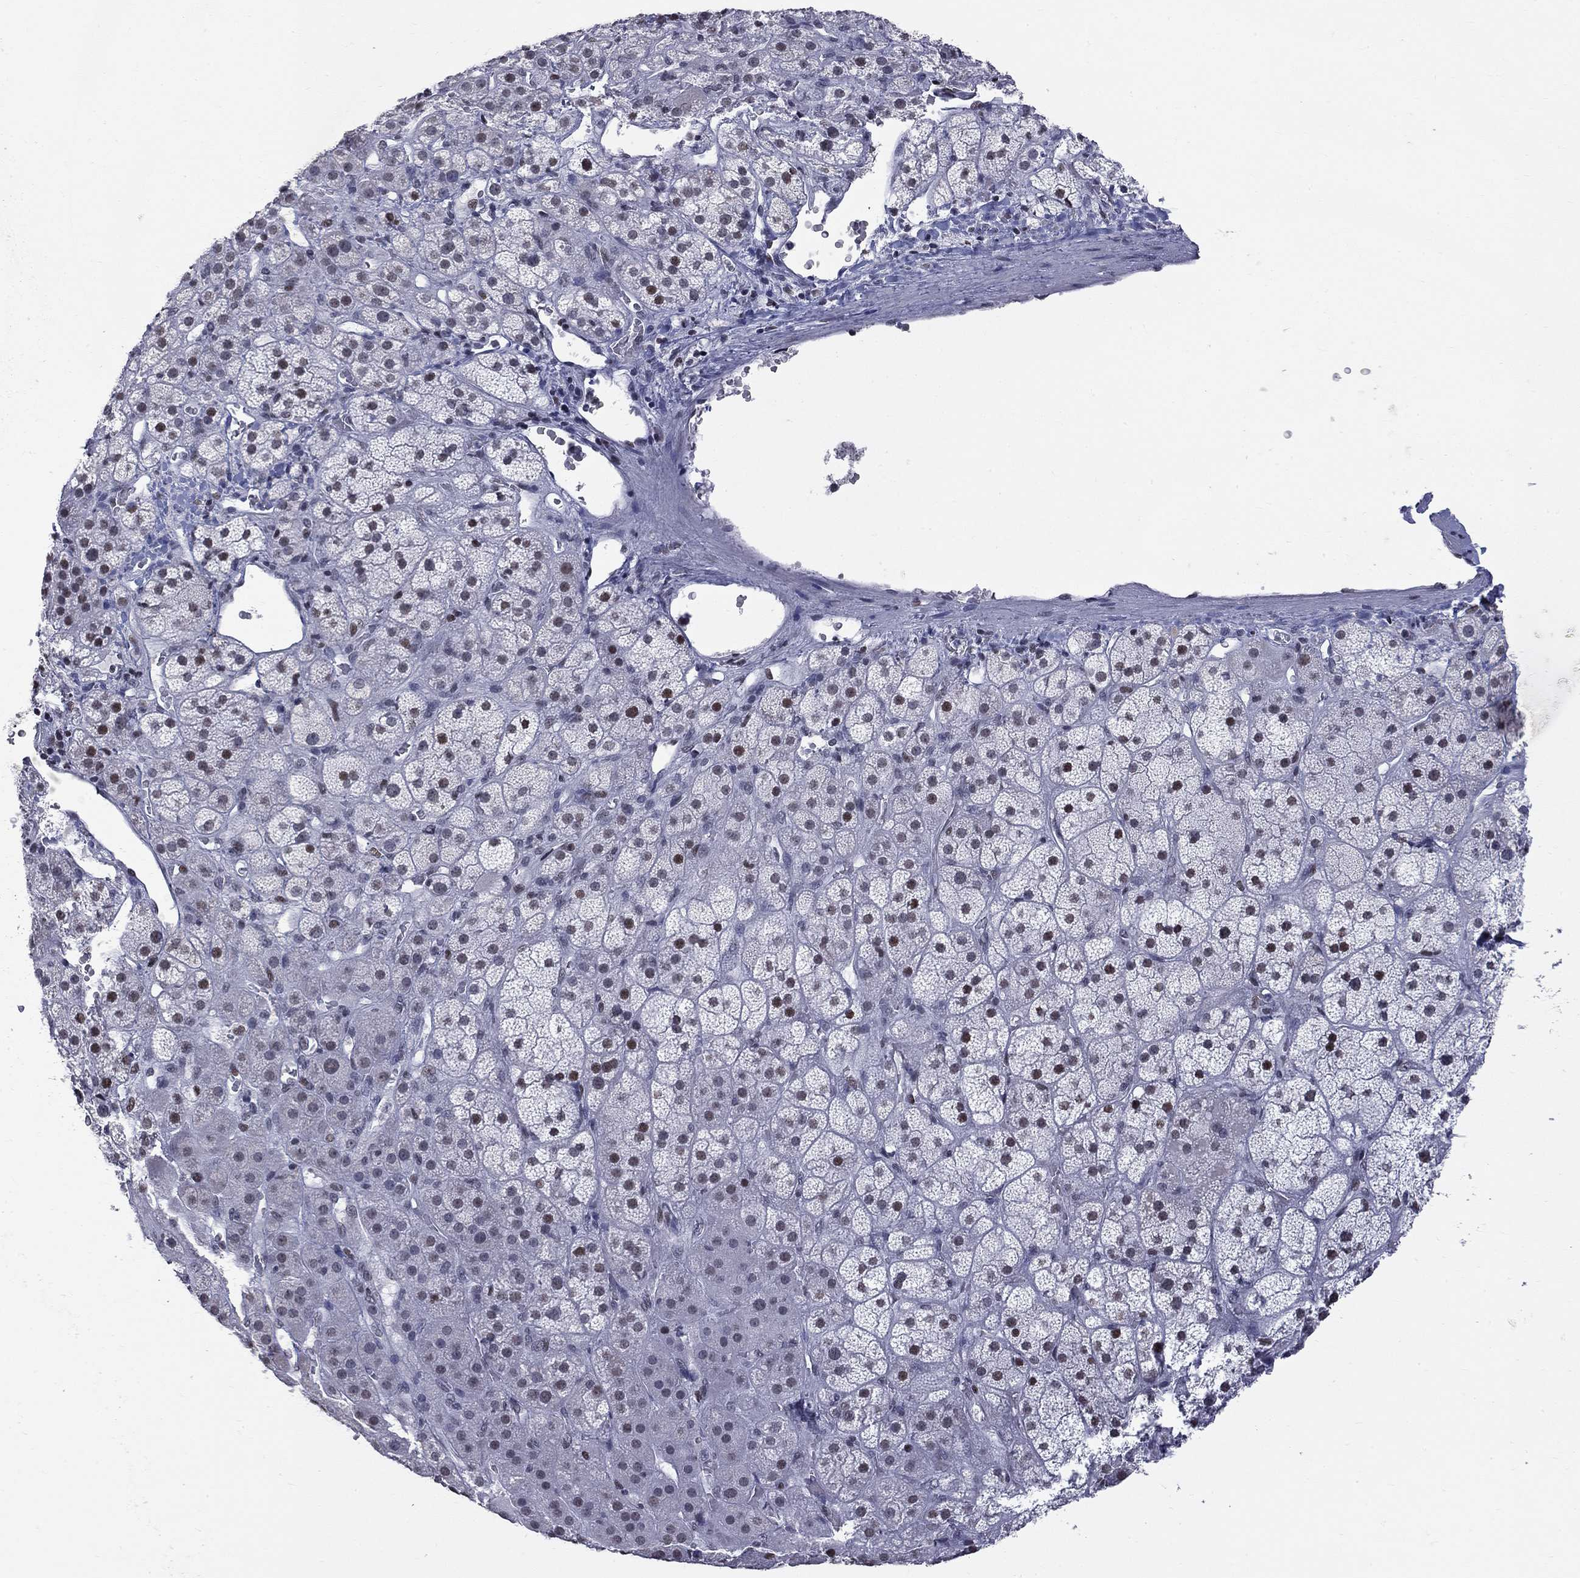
{"staining": {"intensity": "moderate", "quantity": "<25%", "location": "nuclear"}, "tissue": "adrenal gland", "cell_type": "Glandular cells", "image_type": "normal", "snomed": [{"axis": "morphology", "description": "Normal tissue, NOS"}, {"axis": "topography", "description": "Adrenal gland"}], "caption": "DAB immunohistochemical staining of normal human adrenal gland shows moderate nuclear protein positivity in about <25% of glandular cells. (DAB IHC, brown staining for protein, blue staining for nuclei).", "gene": "ZNF154", "patient": {"sex": "male", "age": 57}}